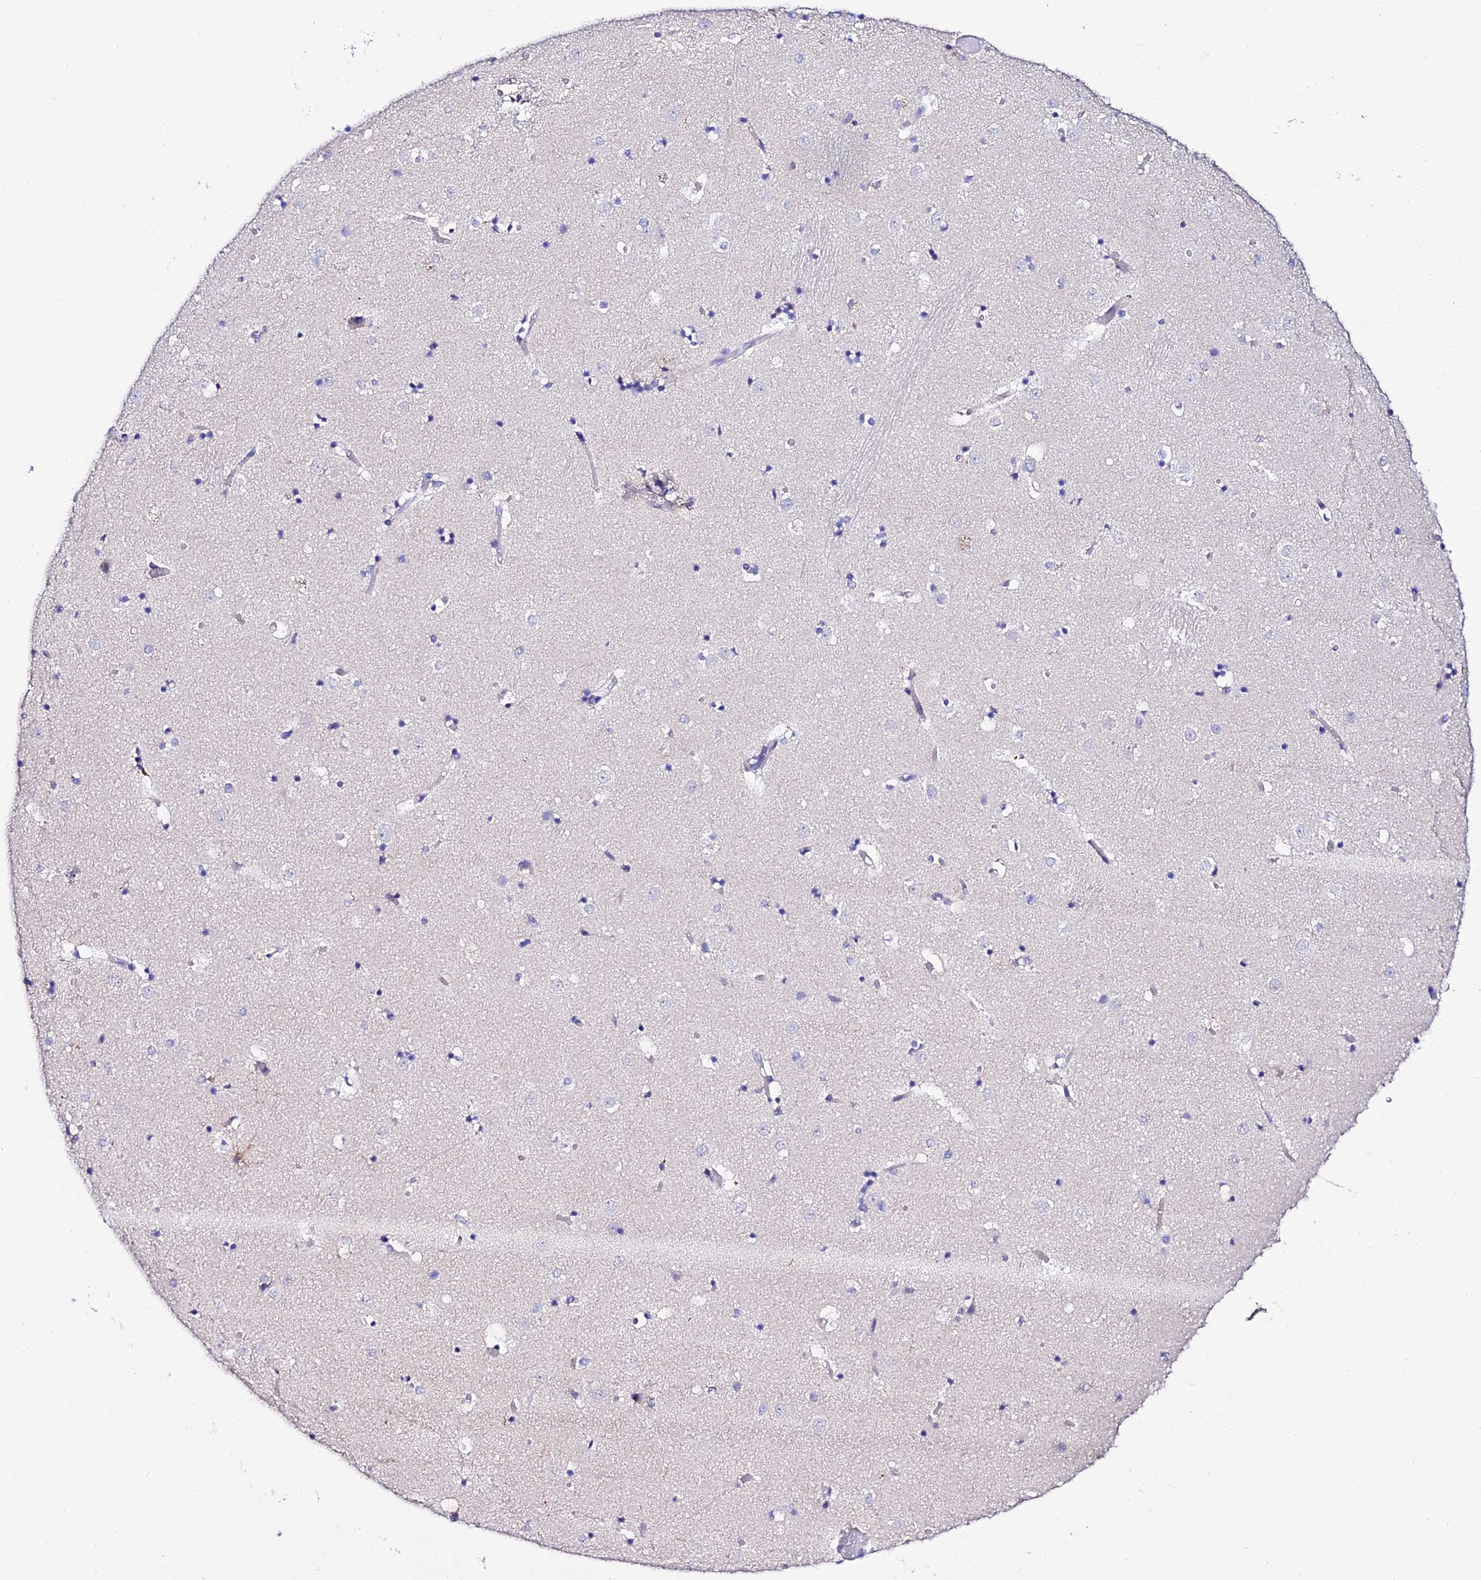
{"staining": {"intensity": "negative", "quantity": "none", "location": "none"}, "tissue": "caudate", "cell_type": "Glial cells", "image_type": "normal", "snomed": [{"axis": "morphology", "description": "Normal tissue, NOS"}, {"axis": "topography", "description": "Lateral ventricle wall"}], "caption": "Glial cells are negative for brown protein staining in benign caudate. (Brightfield microscopy of DAB immunohistochemistry at high magnification).", "gene": "TMEM117", "patient": {"sex": "female", "age": 52}}